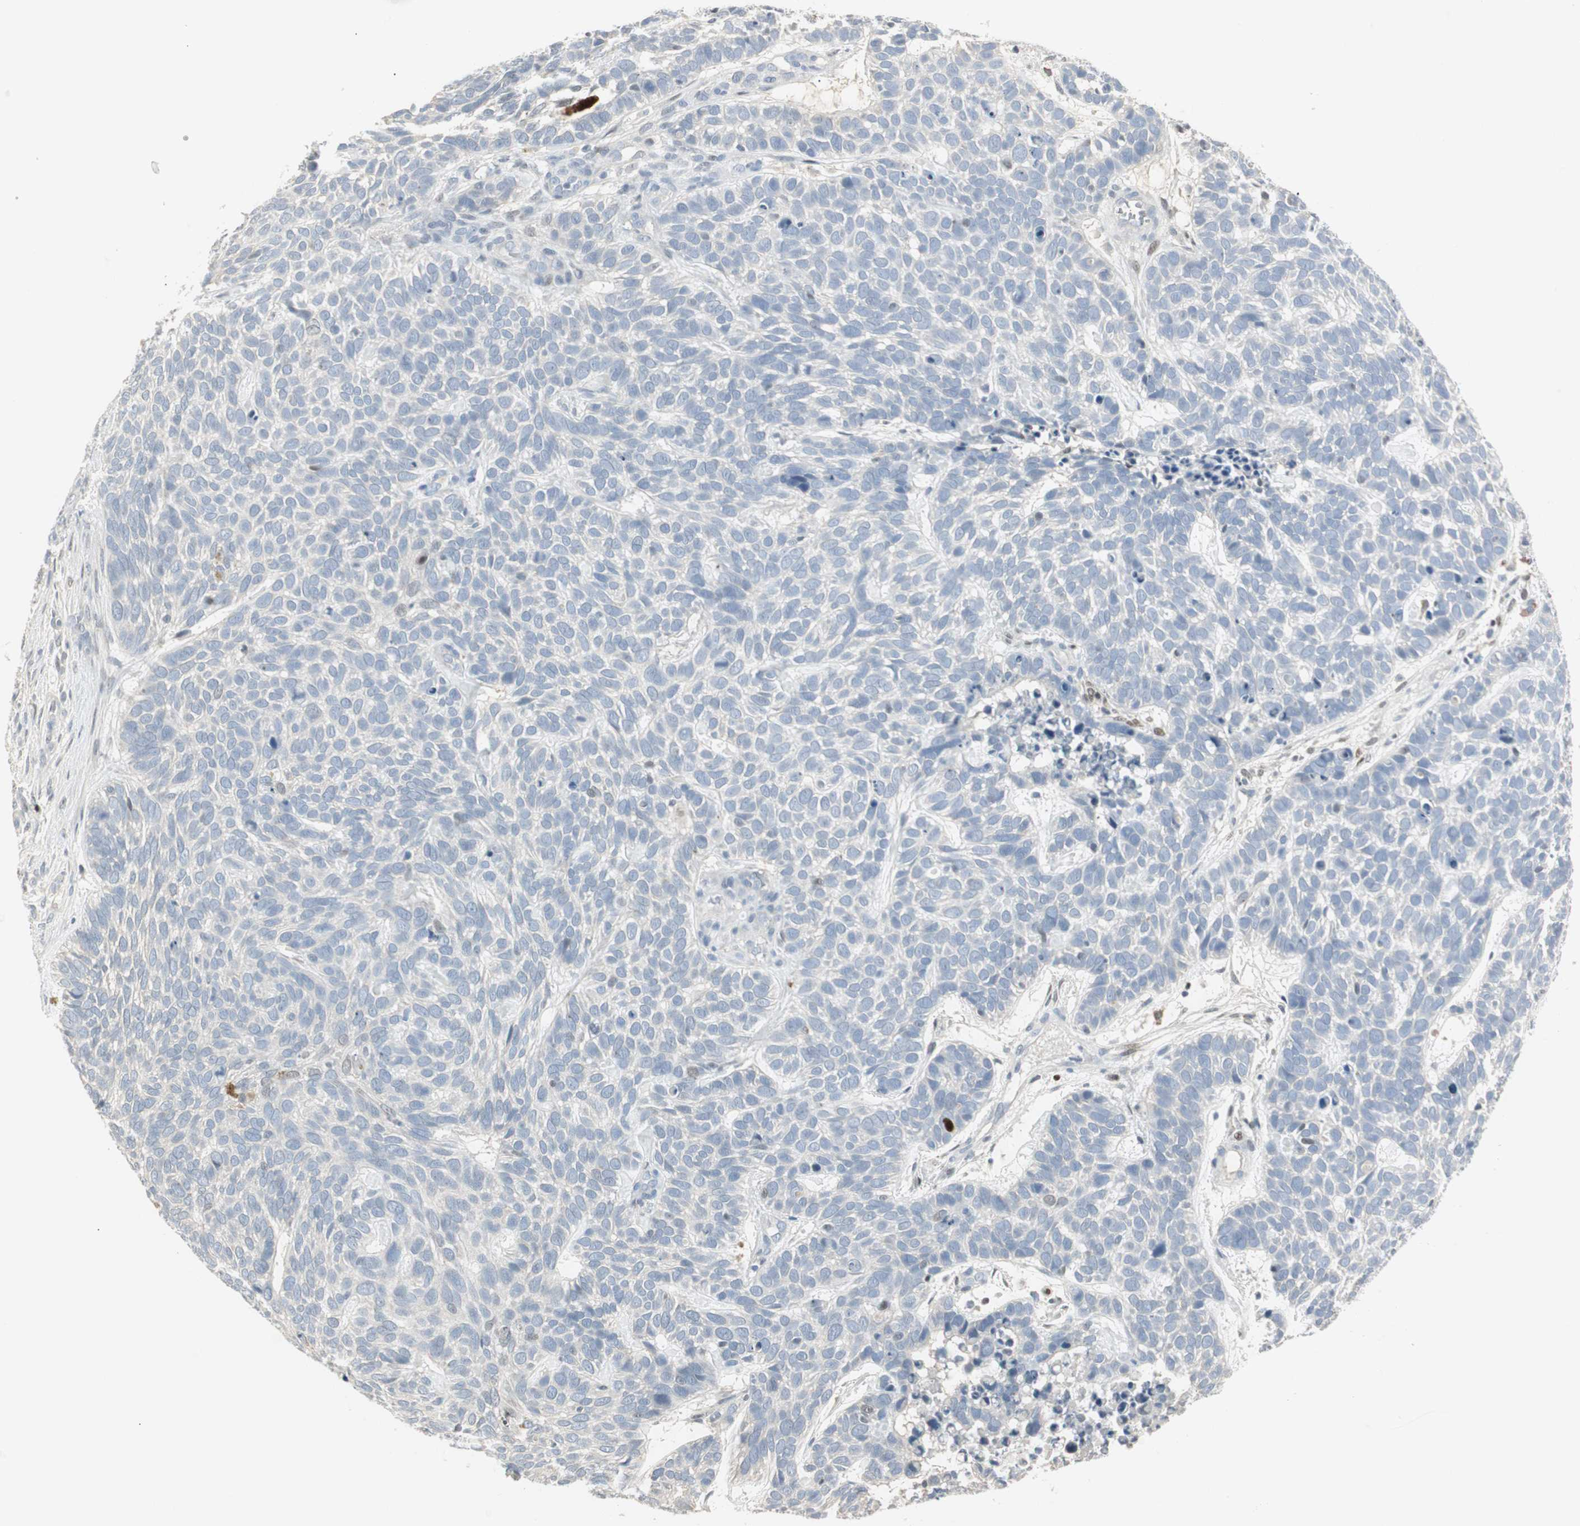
{"staining": {"intensity": "negative", "quantity": "none", "location": "none"}, "tissue": "skin cancer", "cell_type": "Tumor cells", "image_type": "cancer", "snomed": [{"axis": "morphology", "description": "Basal cell carcinoma"}, {"axis": "topography", "description": "Skin"}], "caption": "The immunohistochemistry image has no significant positivity in tumor cells of skin cancer tissue.", "gene": "RUNX2", "patient": {"sex": "male", "age": 87}}